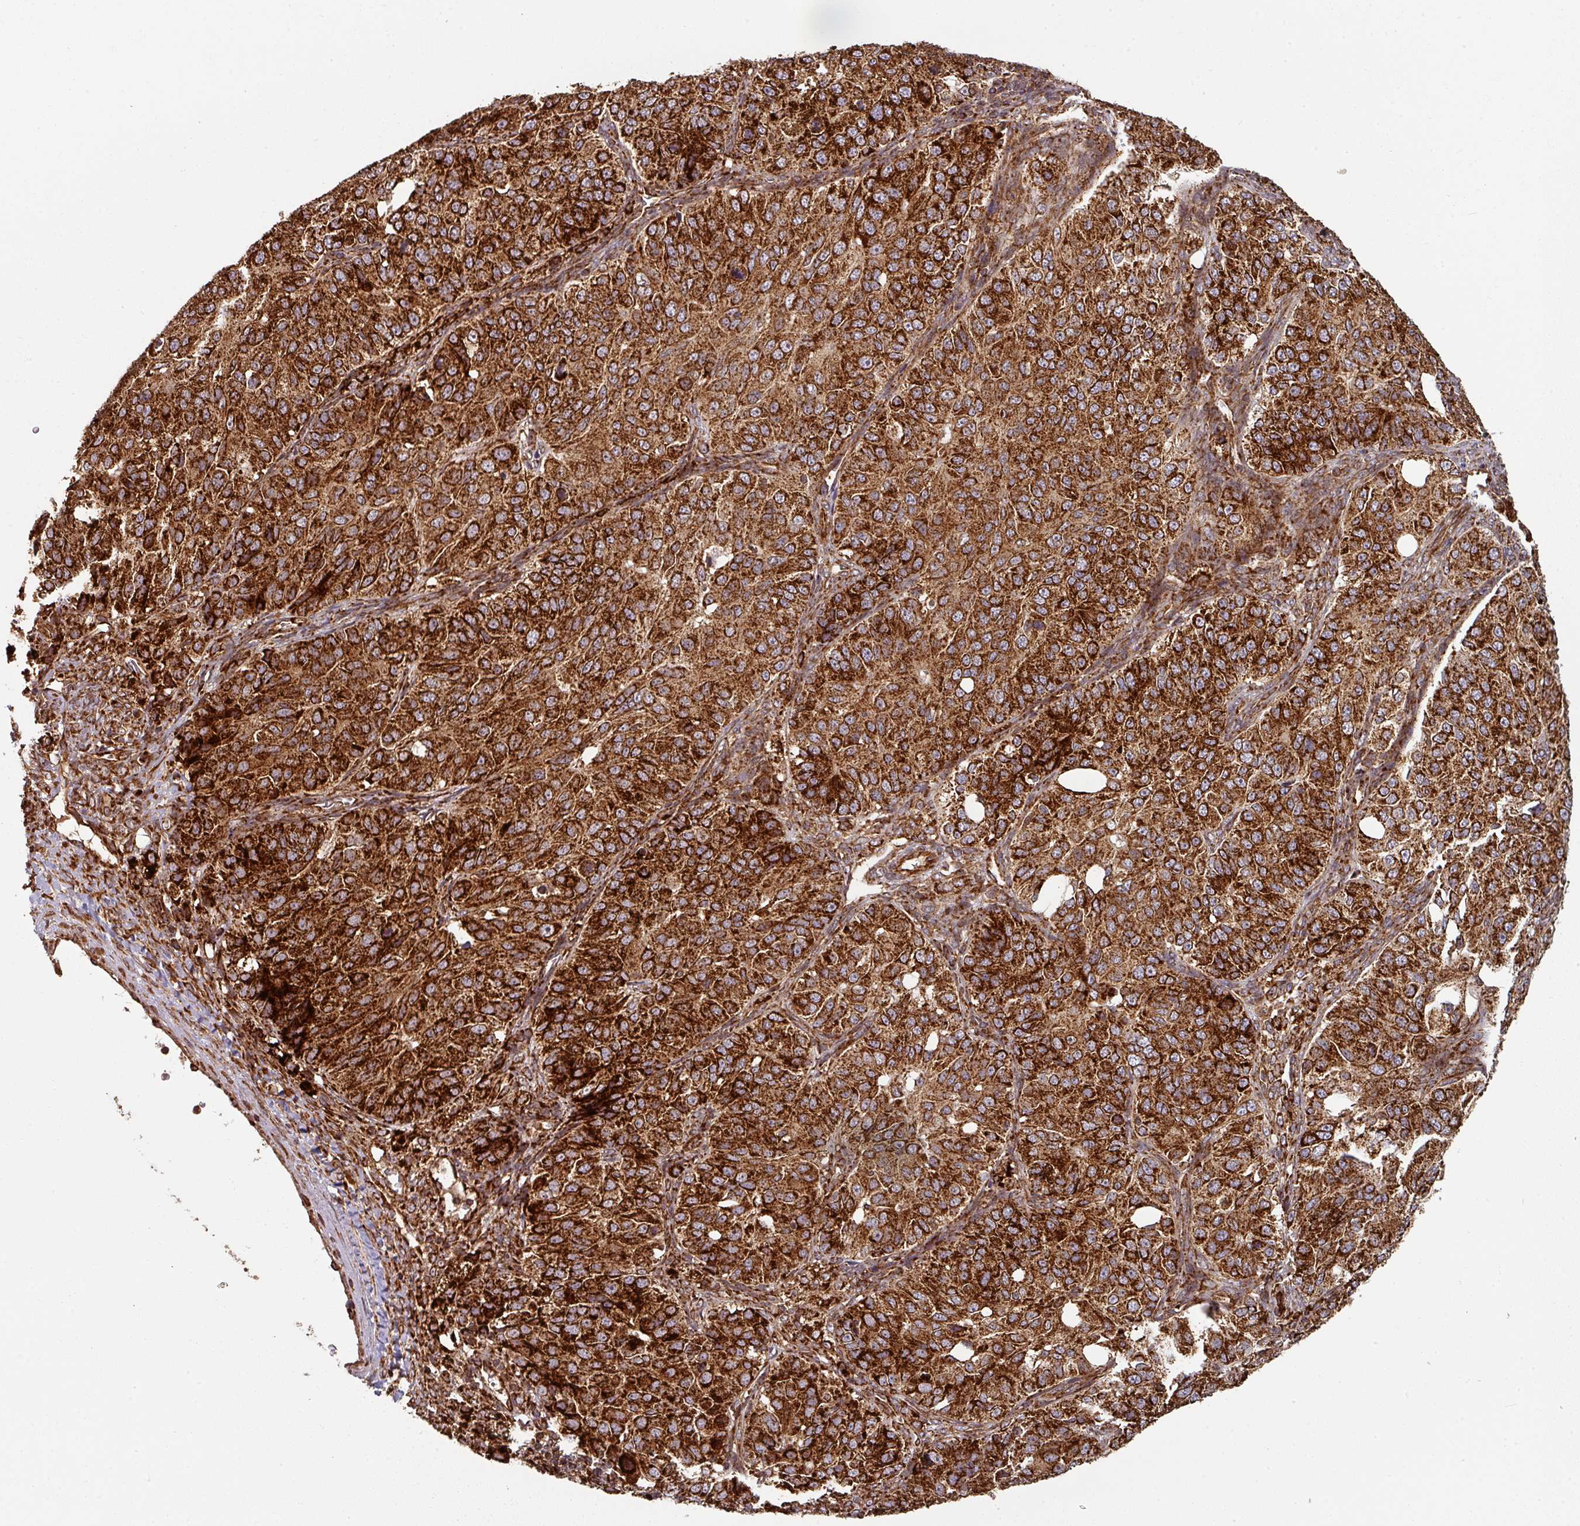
{"staining": {"intensity": "strong", "quantity": ">75%", "location": "cytoplasmic/membranous"}, "tissue": "ovarian cancer", "cell_type": "Tumor cells", "image_type": "cancer", "snomed": [{"axis": "morphology", "description": "Carcinoma, endometroid"}, {"axis": "topography", "description": "Ovary"}], "caption": "DAB immunohistochemical staining of human endometroid carcinoma (ovarian) exhibits strong cytoplasmic/membranous protein expression in about >75% of tumor cells. (DAB (3,3'-diaminobenzidine) IHC, brown staining for protein, blue staining for nuclei).", "gene": "TRAP1", "patient": {"sex": "female", "age": 51}}